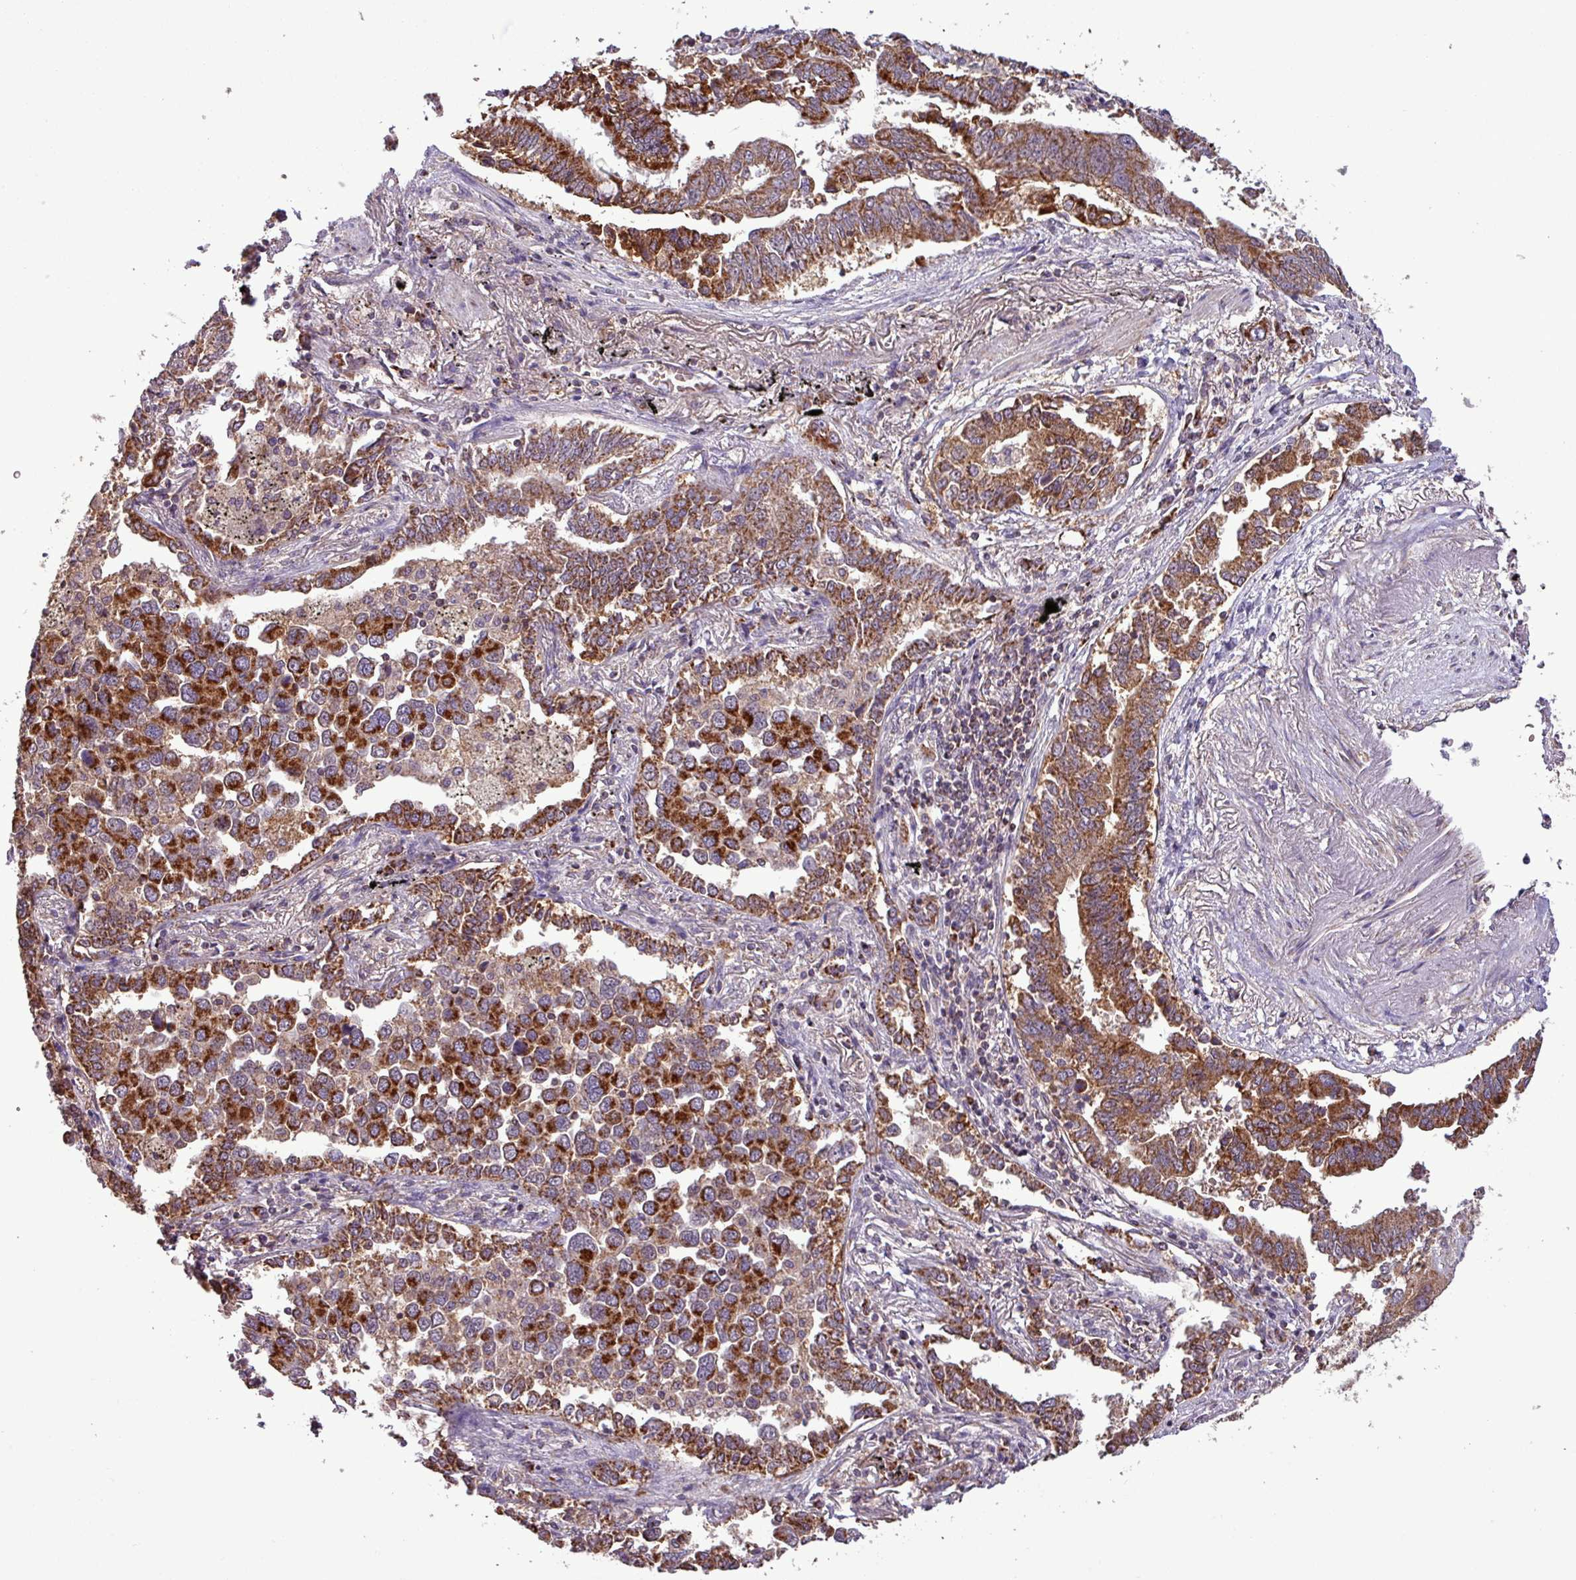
{"staining": {"intensity": "strong", "quantity": ">75%", "location": "cytoplasmic/membranous"}, "tissue": "lung cancer", "cell_type": "Tumor cells", "image_type": "cancer", "snomed": [{"axis": "morphology", "description": "Adenocarcinoma, NOS"}, {"axis": "topography", "description": "Lung"}], "caption": "Immunohistochemical staining of human lung cancer (adenocarcinoma) exhibits strong cytoplasmic/membranous protein positivity in about >75% of tumor cells. (DAB (3,3'-diaminobenzidine) IHC with brightfield microscopy, high magnification).", "gene": "MCTP2", "patient": {"sex": "male", "age": 67}}